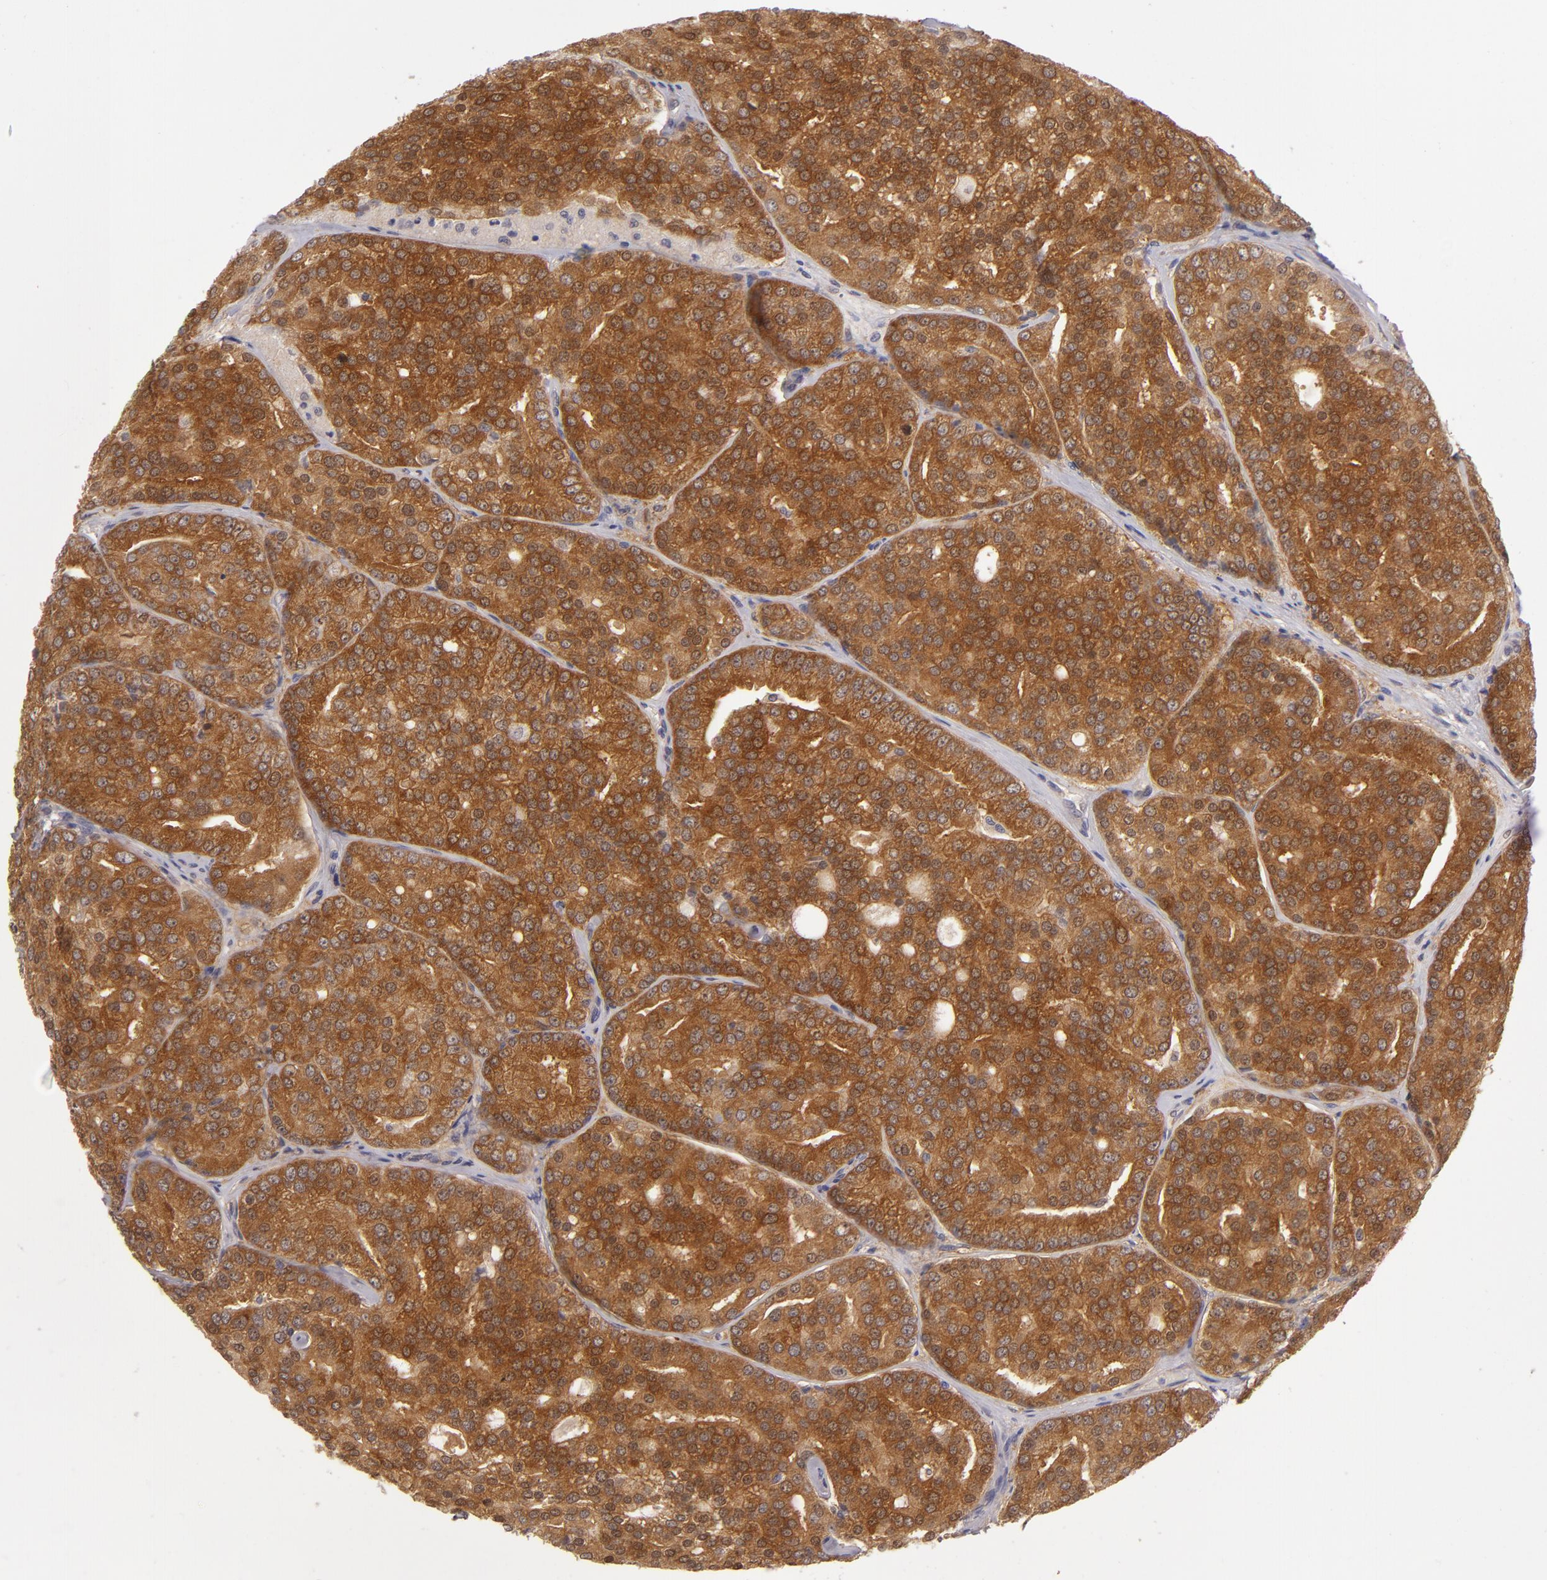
{"staining": {"intensity": "strong", "quantity": ">75%", "location": "cytoplasmic/membranous"}, "tissue": "prostate cancer", "cell_type": "Tumor cells", "image_type": "cancer", "snomed": [{"axis": "morphology", "description": "Adenocarcinoma, High grade"}, {"axis": "topography", "description": "Prostate"}], "caption": "A photomicrograph of human prostate cancer stained for a protein reveals strong cytoplasmic/membranous brown staining in tumor cells.", "gene": "SH2D4A", "patient": {"sex": "male", "age": 64}}